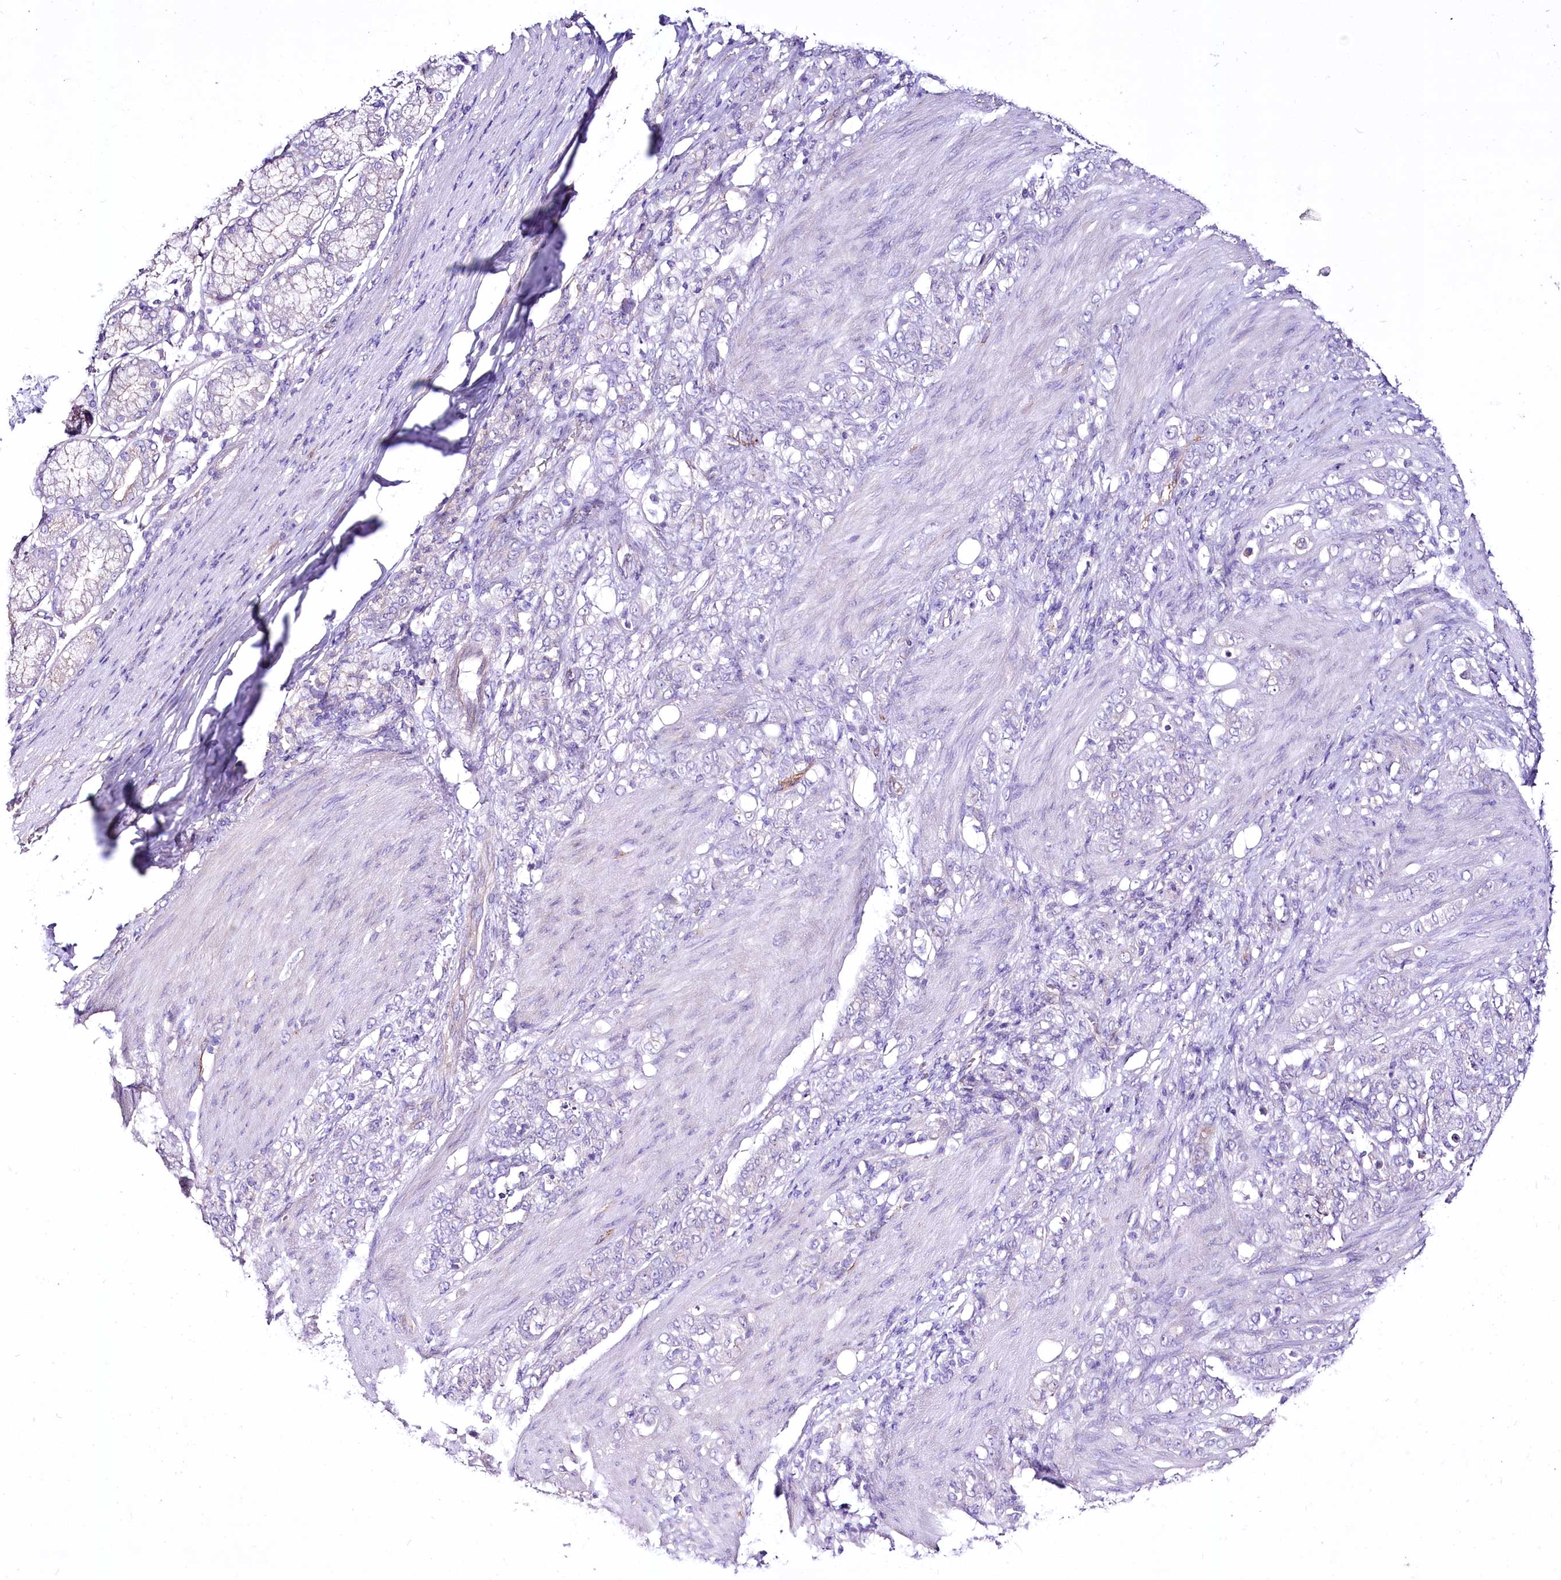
{"staining": {"intensity": "negative", "quantity": "none", "location": "none"}, "tissue": "stomach cancer", "cell_type": "Tumor cells", "image_type": "cancer", "snomed": [{"axis": "morphology", "description": "Adenocarcinoma, NOS"}, {"axis": "topography", "description": "Stomach"}], "caption": "High magnification brightfield microscopy of stomach cancer stained with DAB (3,3'-diaminobenzidine) (brown) and counterstained with hematoxylin (blue): tumor cells show no significant expression. (DAB (3,3'-diaminobenzidine) immunohistochemistry (IHC), high magnification).", "gene": "LRRC34", "patient": {"sex": "female", "age": 79}}